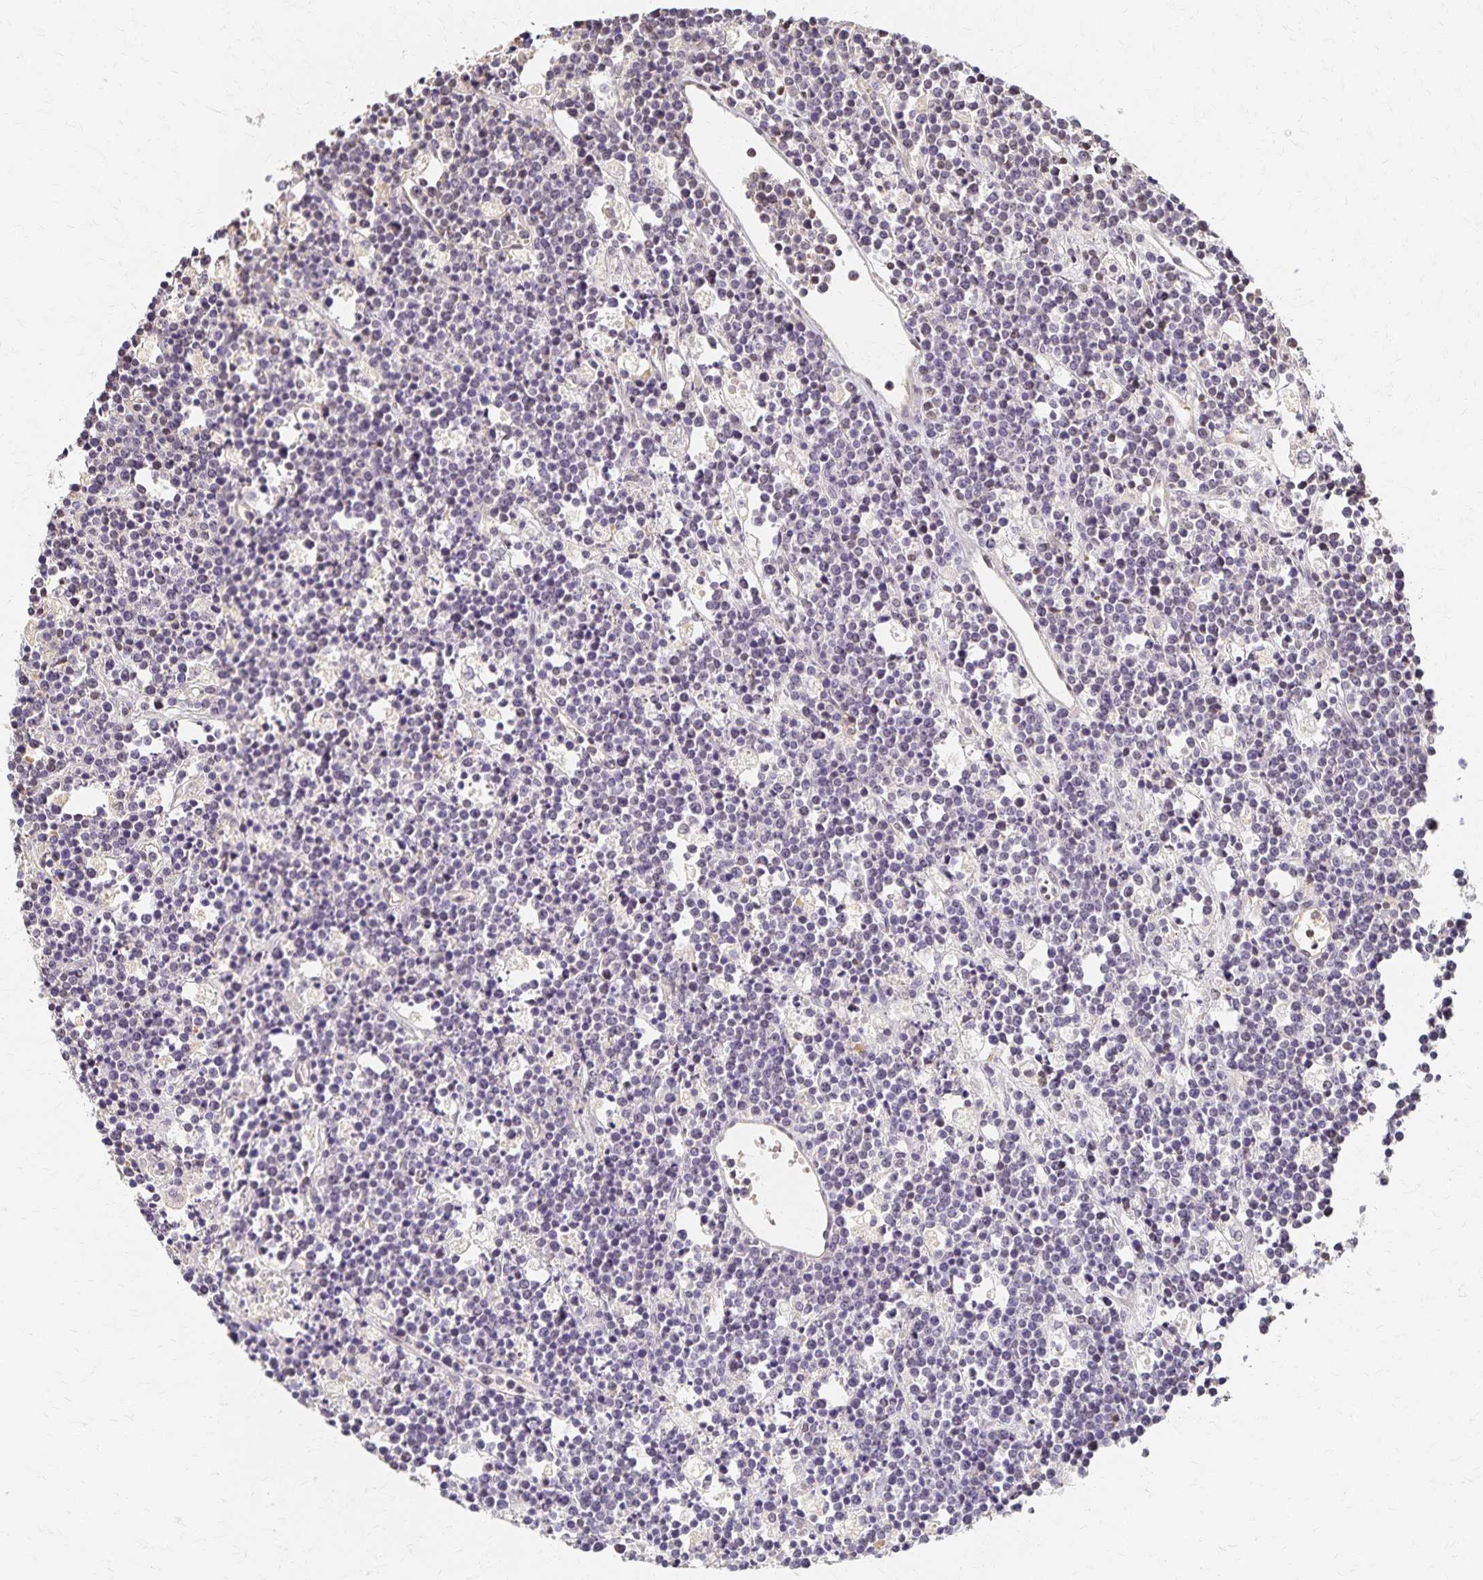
{"staining": {"intensity": "negative", "quantity": "none", "location": "none"}, "tissue": "lymphoma", "cell_type": "Tumor cells", "image_type": "cancer", "snomed": [{"axis": "morphology", "description": "Malignant lymphoma, non-Hodgkin's type, High grade"}, {"axis": "topography", "description": "Ovary"}], "caption": "A high-resolution photomicrograph shows immunohistochemistry (IHC) staining of lymphoma, which demonstrates no significant expression in tumor cells.", "gene": "AZGP1", "patient": {"sex": "female", "age": 56}}